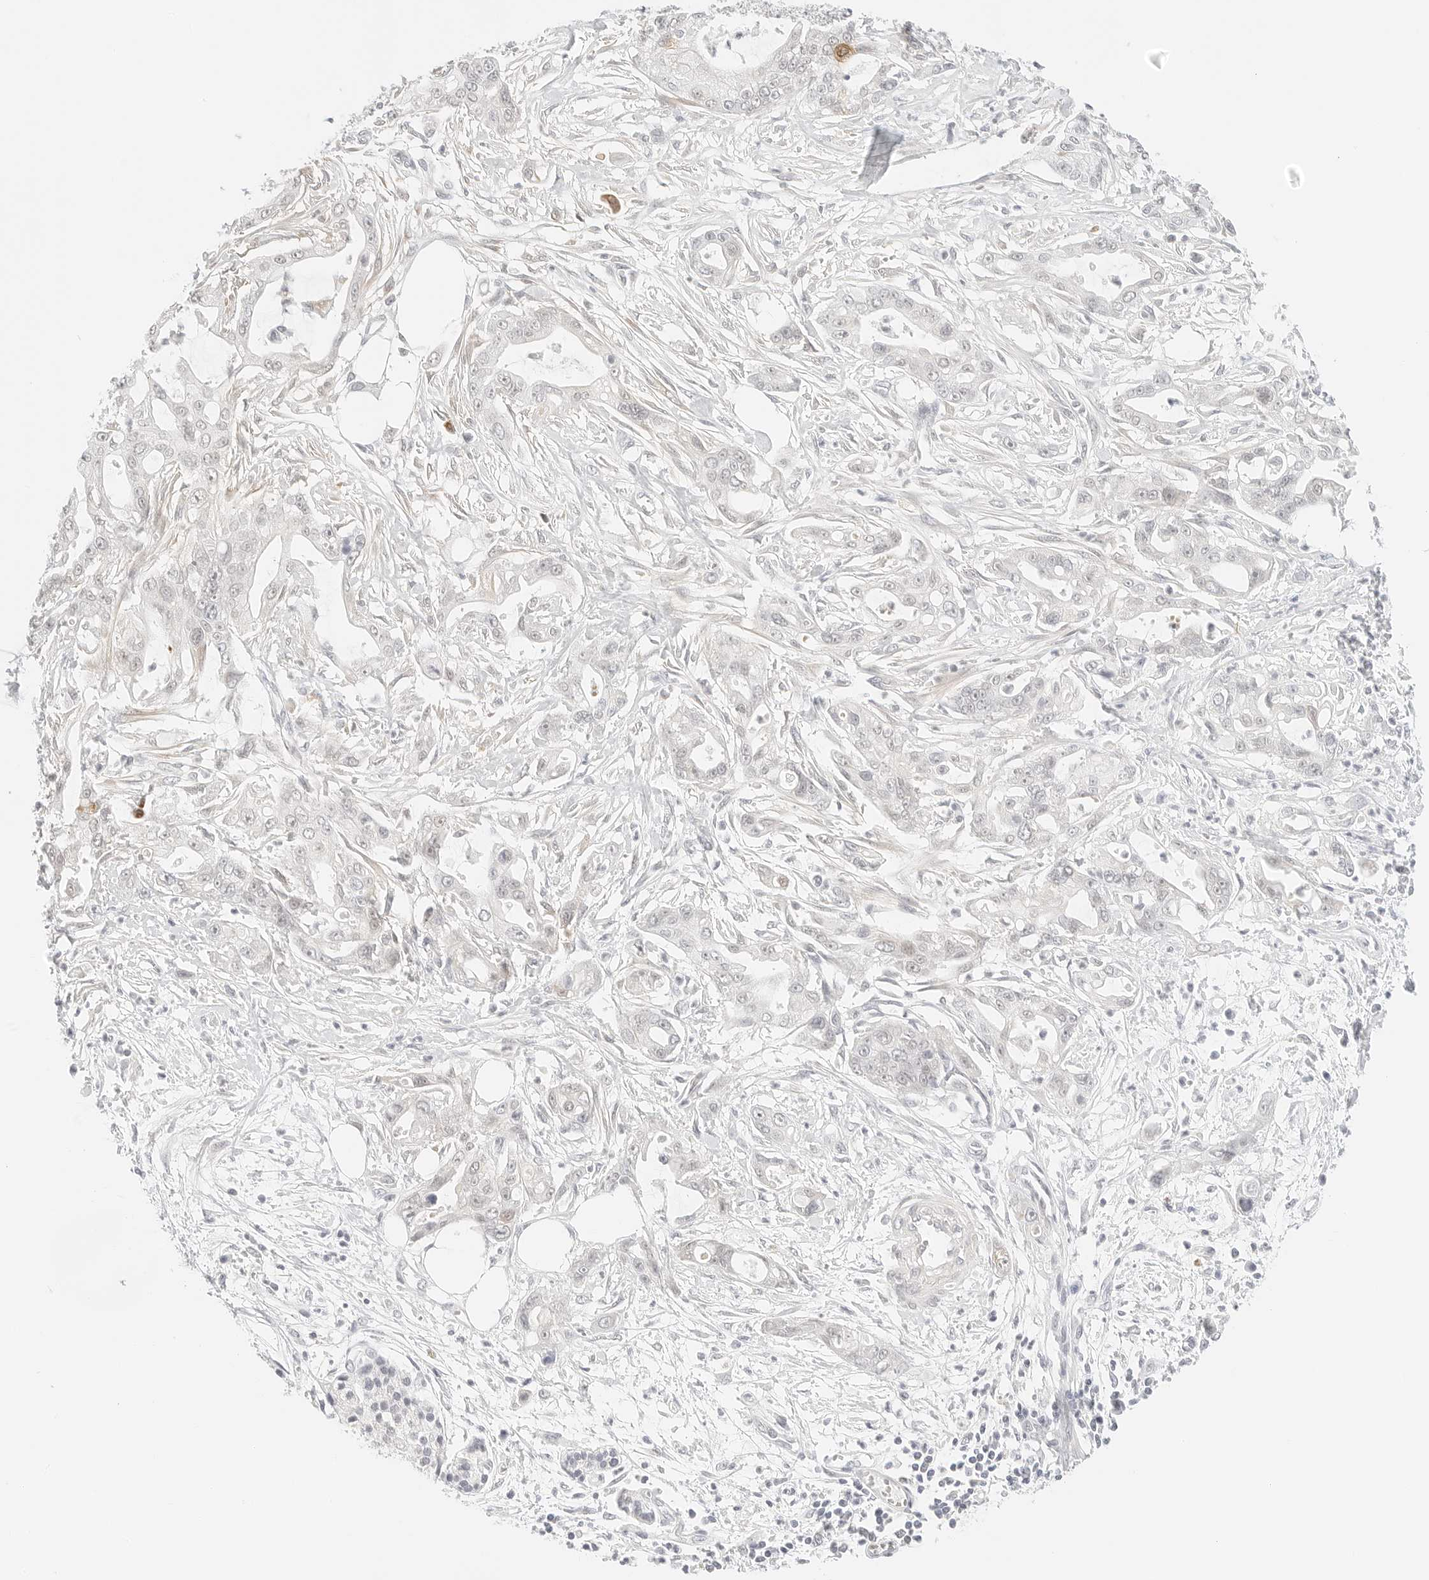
{"staining": {"intensity": "weak", "quantity": "<25%", "location": "nuclear"}, "tissue": "pancreatic cancer", "cell_type": "Tumor cells", "image_type": "cancer", "snomed": [{"axis": "morphology", "description": "Adenocarcinoma, NOS"}, {"axis": "topography", "description": "Pancreas"}], "caption": "There is no significant expression in tumor cells of pancreatic adenocarcinoma.", "gene": "TEKT2", "patient": {"sex": "male", "age": 68}}